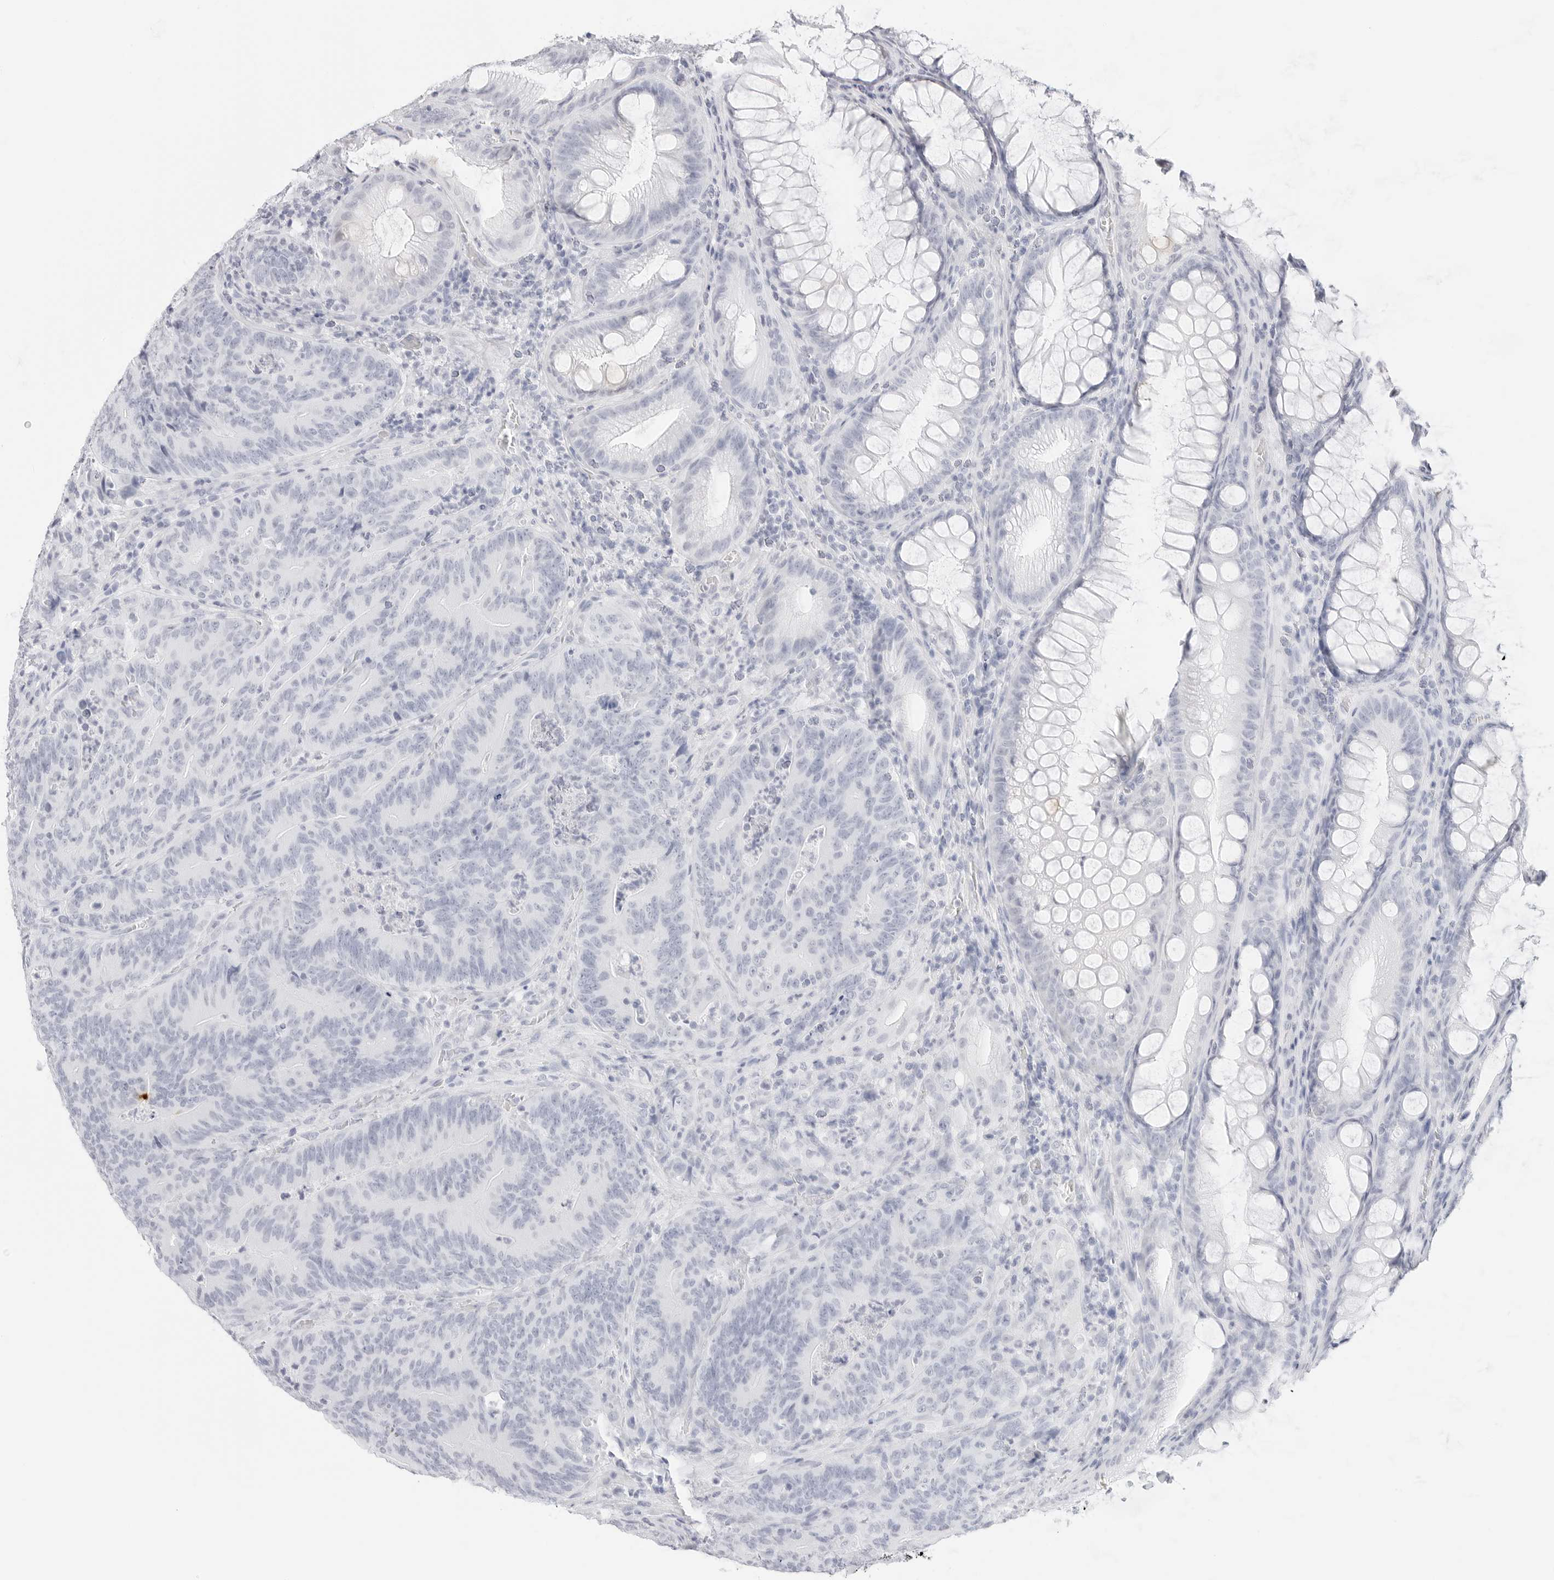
{"staining": {"intensity": "negative", "quantity": "none", "location": "none"}, "tissue": "colorectal cancer", "cell_type": "Tumor cells", "image_type": "cancer", "snomed": [{"axis": "morphology", "description": "Normal tissue, NOS"}, {"axis": "topography", "description": "Colon"}], "caption": "Immunohistochemistry image of neoplastic tissue: human colorectal cancer stained with DAB (3,3'-diaminobenzidine) shows no significant protein staining in tumor cells.", "gene": "TFF2", "patient": {"sex": "female", "age": 82}}